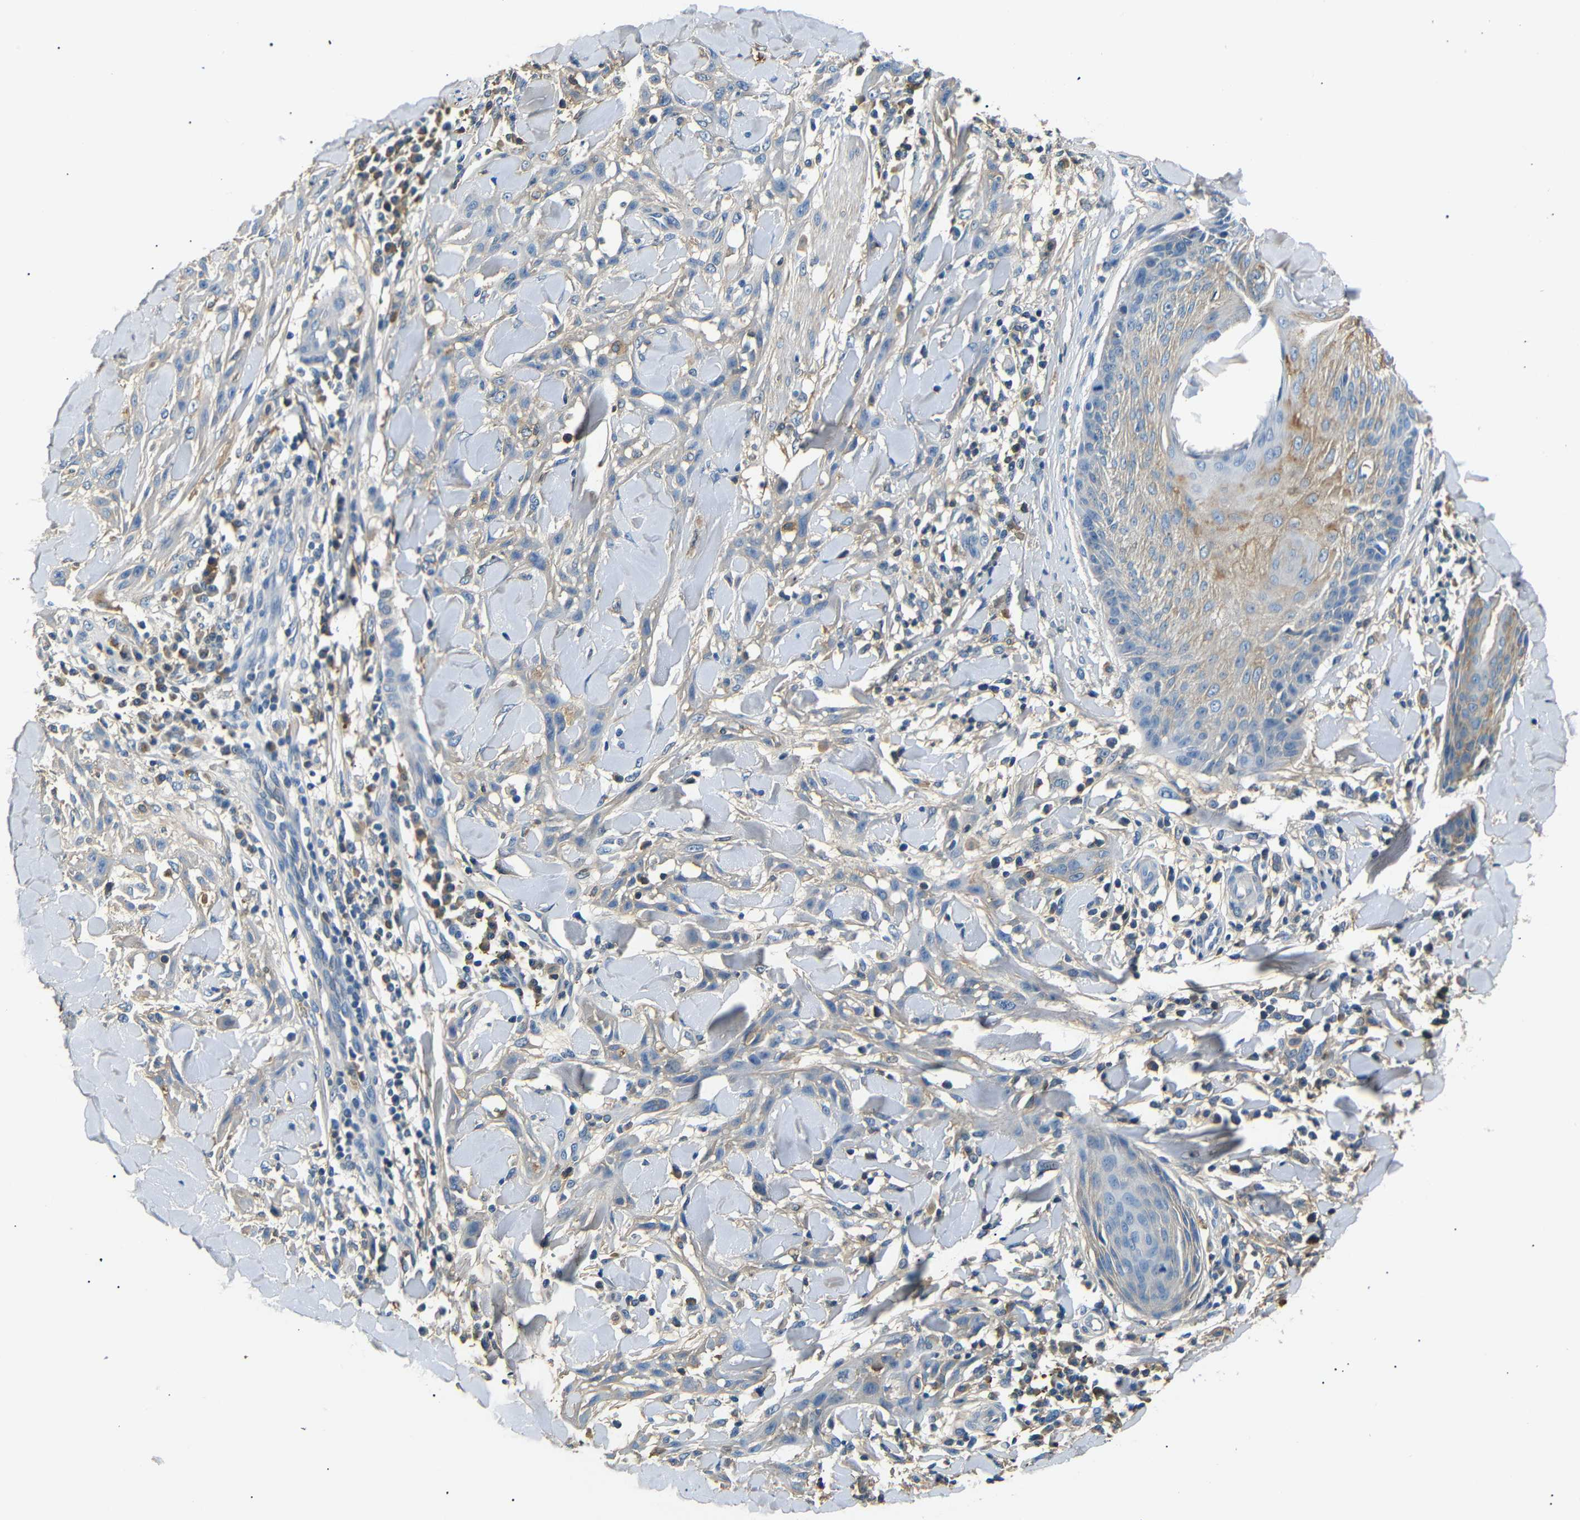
{"staining": {"intensity": "negative", "quantity": "none", "location": "none"}, "tissue": "skin cancer", "cell_type": "Tumor cells", "image_type": "cancer", "snomed": [{"axis": "morphology", "description": "Squamous cell carcinoma, NOS"}, {"axis": "topography", "description": "Skin"}], "caption": "Immunohistochemistry image of neoplastic tissue: skin cancer stained with DAB exhibits no significant protein positivity in tumor cells.", "gene": "LHCGR", "patient": {"sex": "male", "age": 24}}